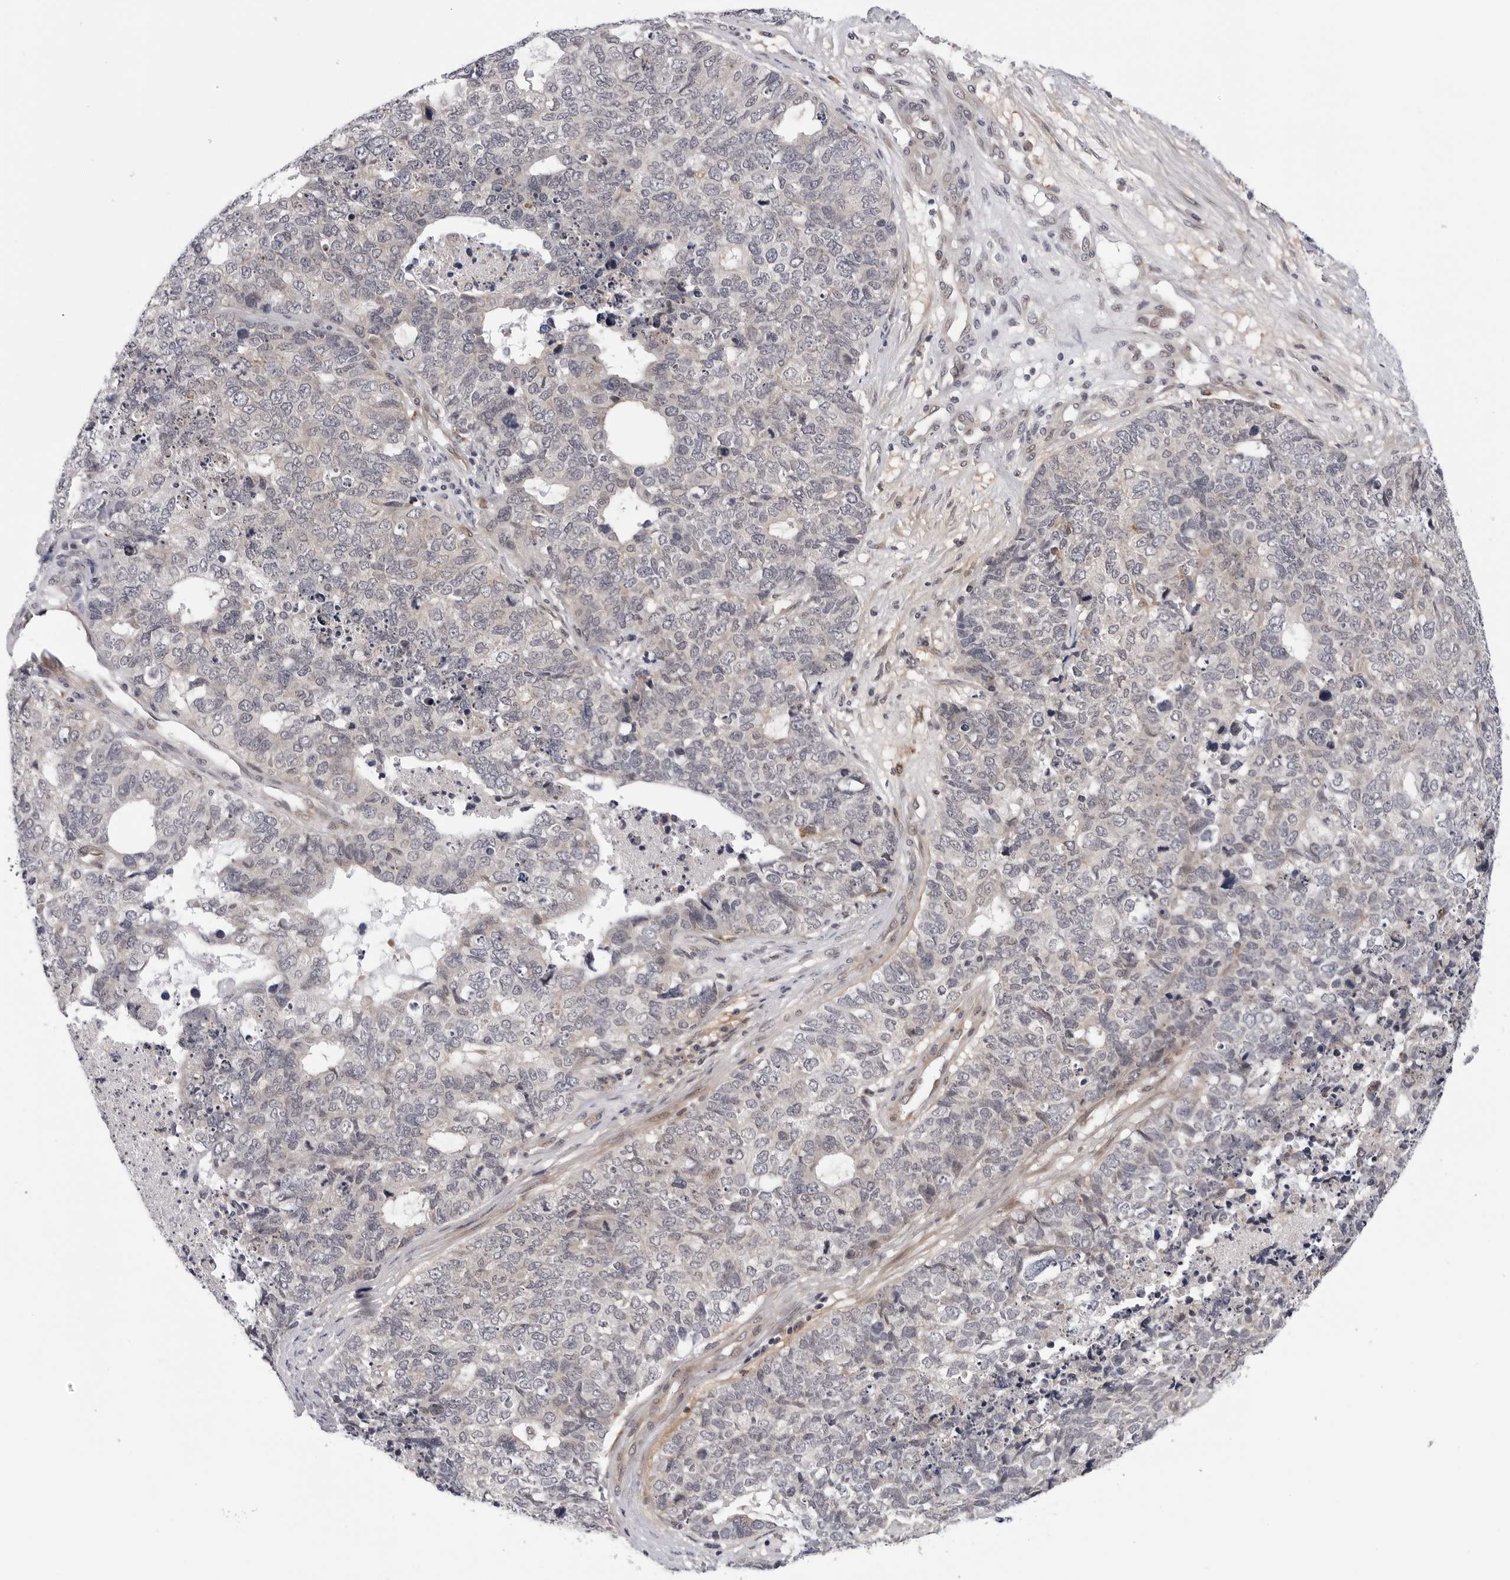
{"staining": {"intensity": "negative", "quantity": "none", "location": "none"}, "tissue": "cervical cancer", "cell_type": "Tumor cells", "image_type": "cancer", "snomed": [{"axis": "morphology", "description": "Squamous cell carcinoma, NOS"}, {"axis": "topography", "description": "Cervix"}], "caption": "Protein analysis of cervical squamous cell carcinoma displays no significant positivity in tumor cells.", "gene": "KIAA1614", "patient": {"sex": "female", "age": 63}}